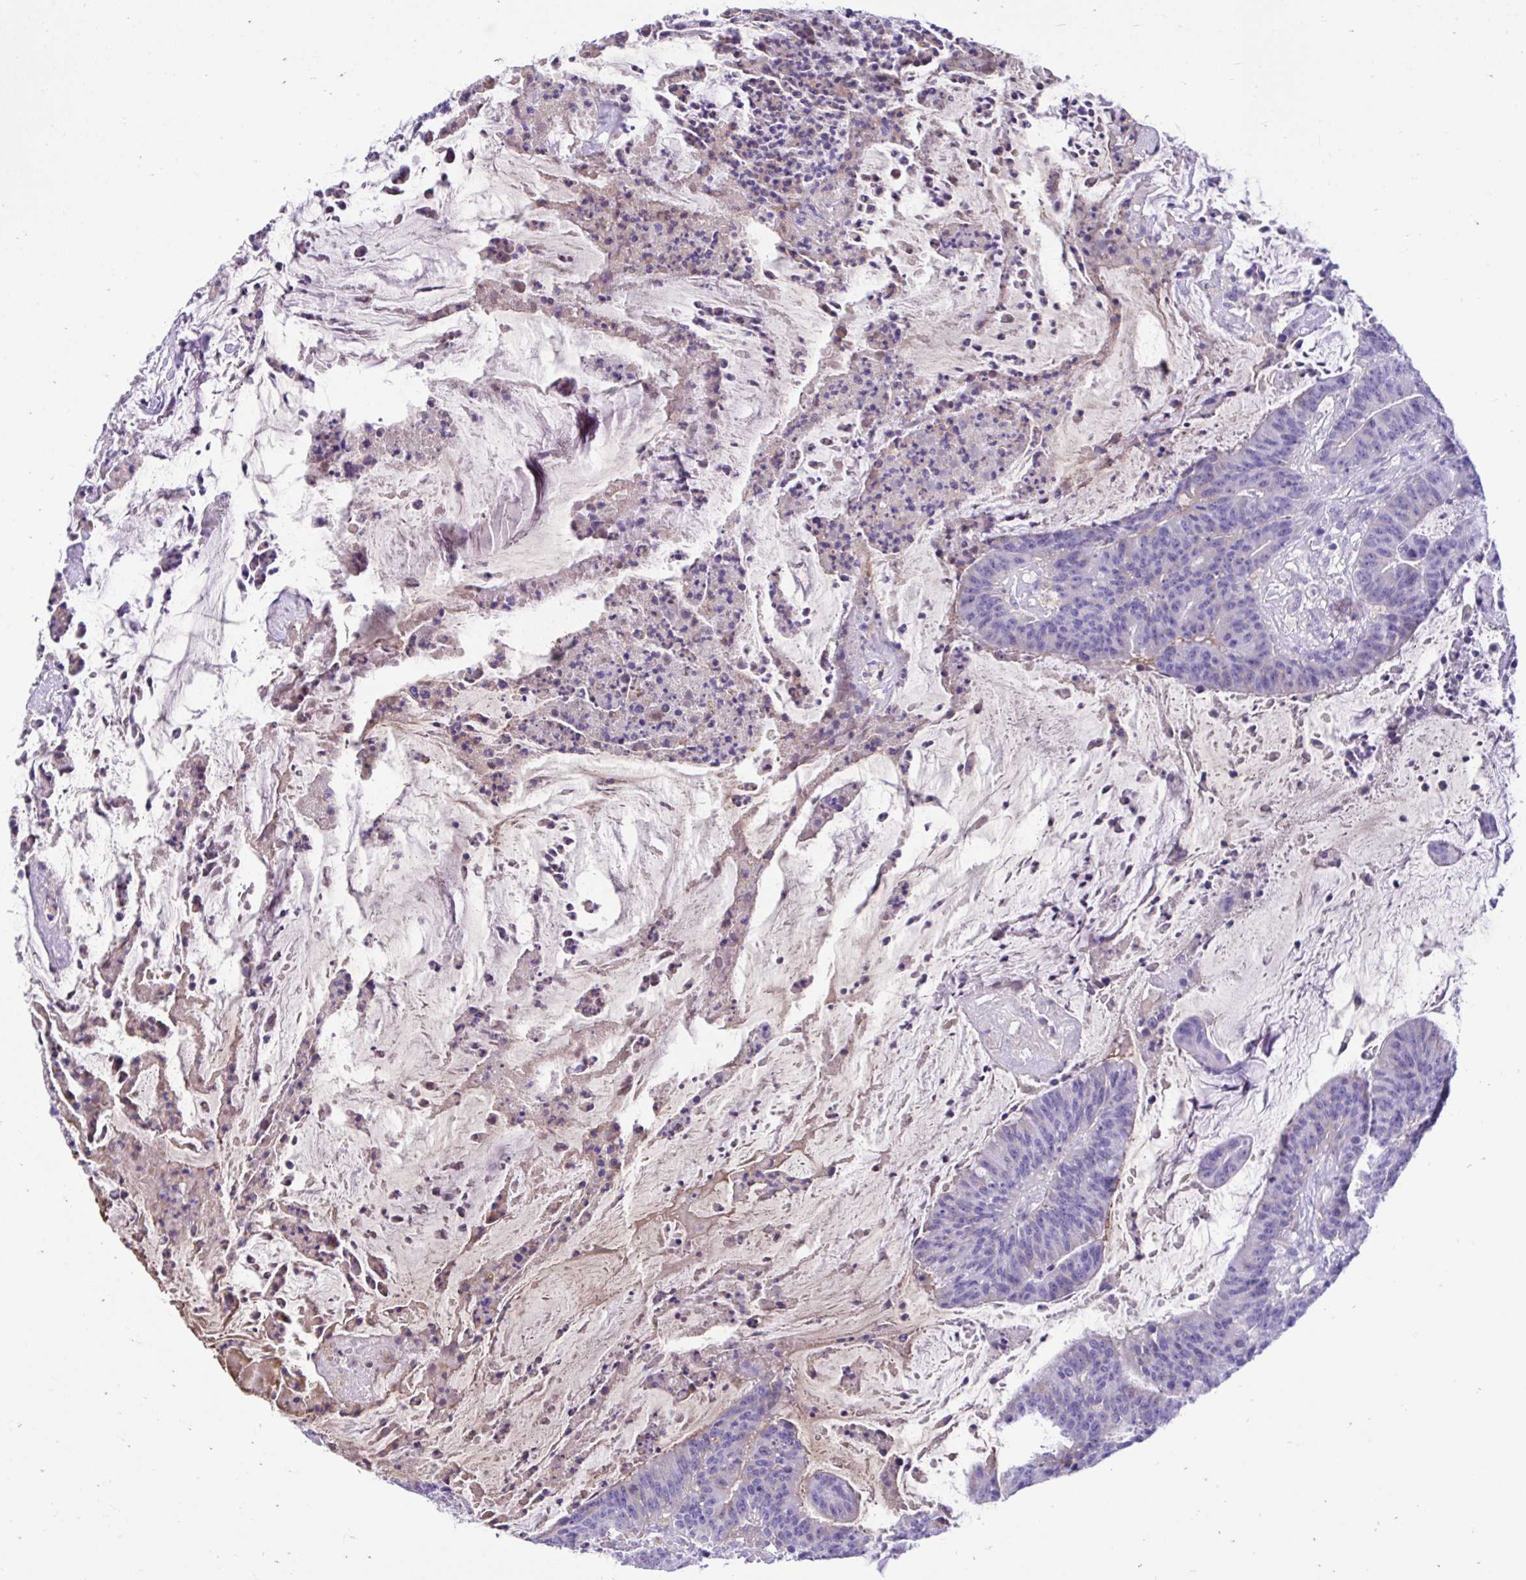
{"staining": {"intensity": "negative", "quantity": "none", "location": "none"}, "tissue": "colorectal cancer", "cell_type": "Tumor cells", "image_type": "cancer", "snomed": [{"axis": "morphology", "description": "Adenocarcinoma, NOS"}, {"axis": "topography", "description": "Colon"}], "caption": "Human colorectal cancer stained for a protein using IHC reveals no staining in tumor cells.", "gene": "SMIM9", "patient": {"sex": "female", "age": 78}}